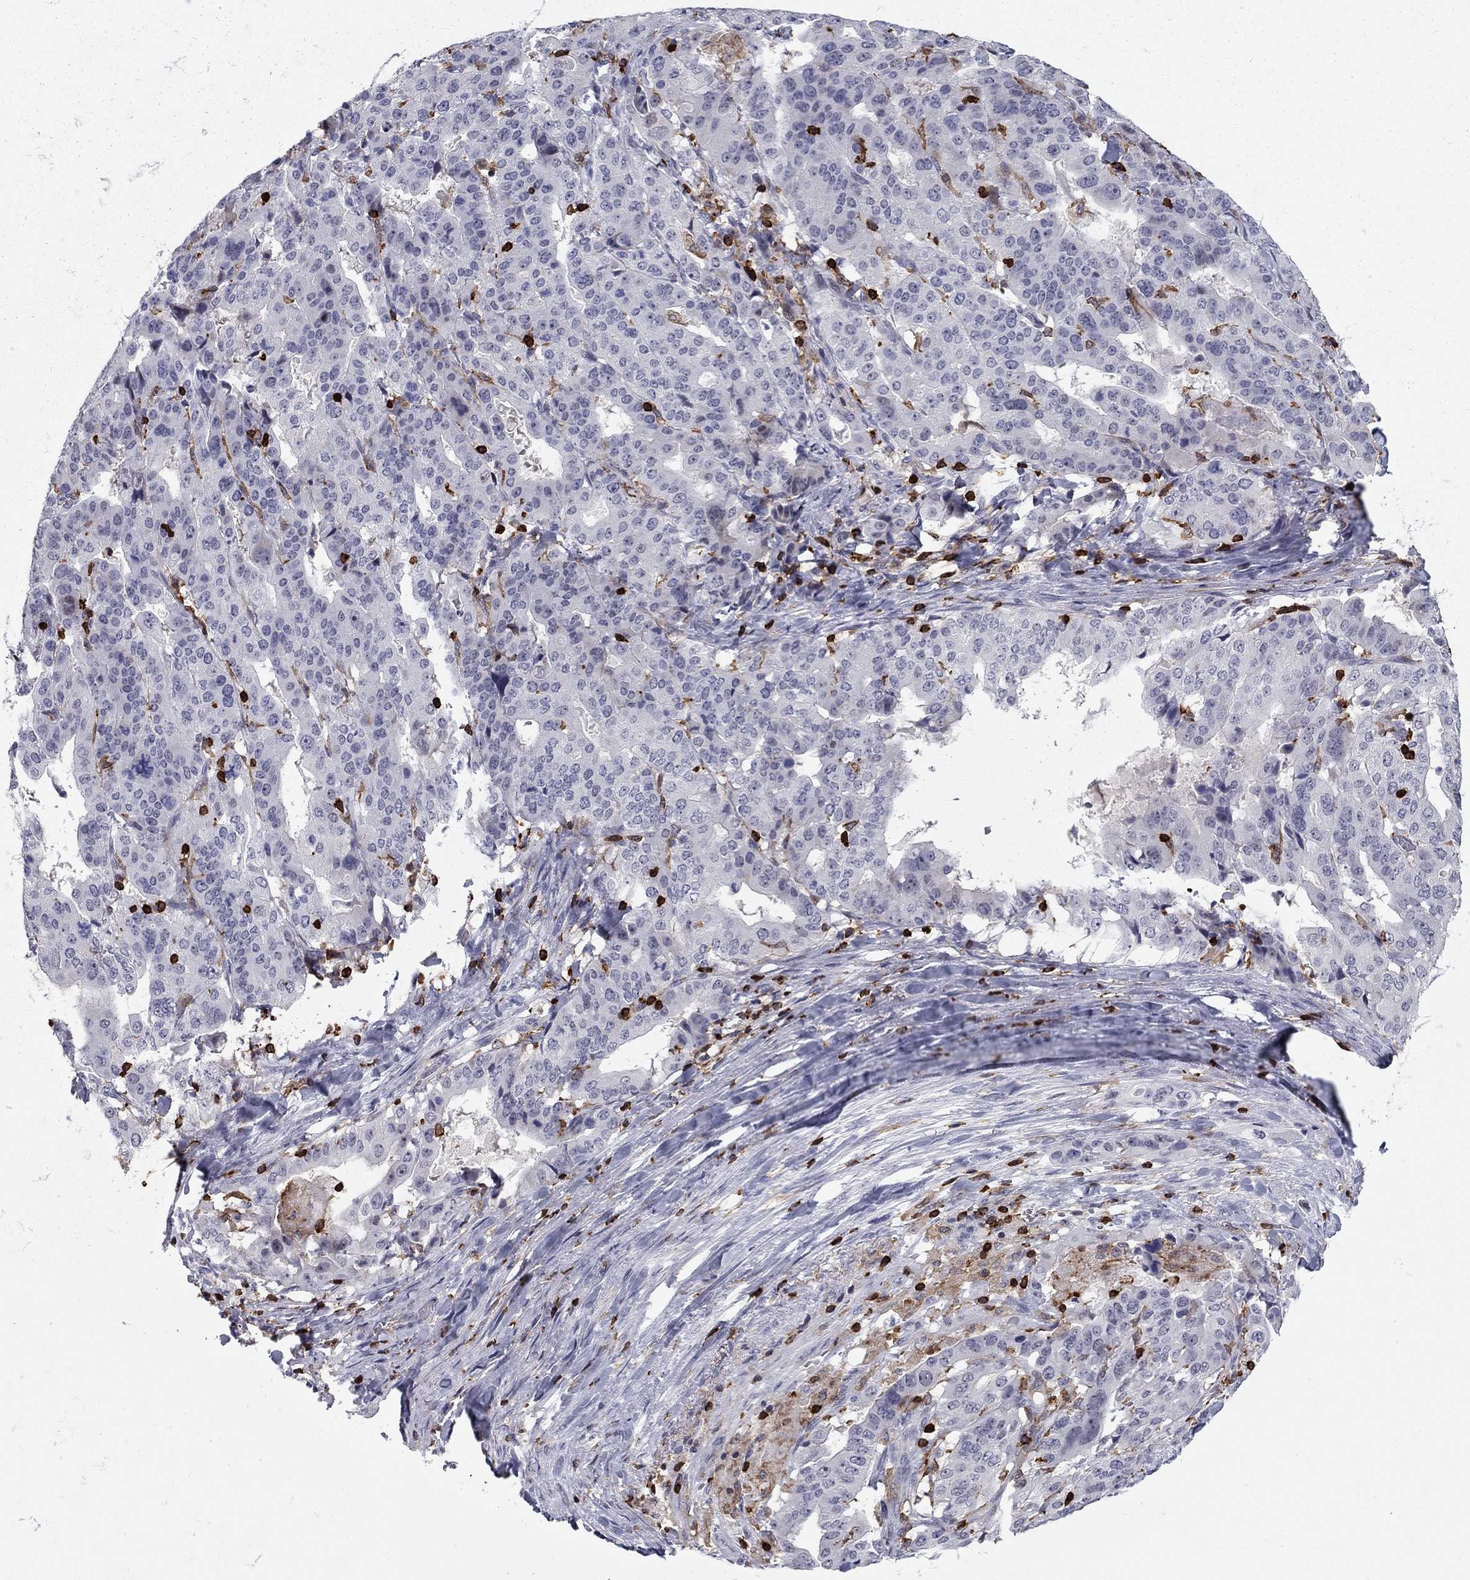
{"staining": {"intensity": "negative", "quantity": "none", "location": "none"}, "tissue": "stomach cancer", "cell_type": "Tumor cells", "image_type": "cancer", "snomed": [{"axis": "morphology", "description": "Adenocarcinoma, NOS"}, {"axis": "topography", "description": "Stomach"}], "caption": "Image shows no significant protein expression in tumor cells of stomach cancer (adenocarcinoma).", "gene": "ARHGAP27", "patient": {"sex": "male", "age": 48}}